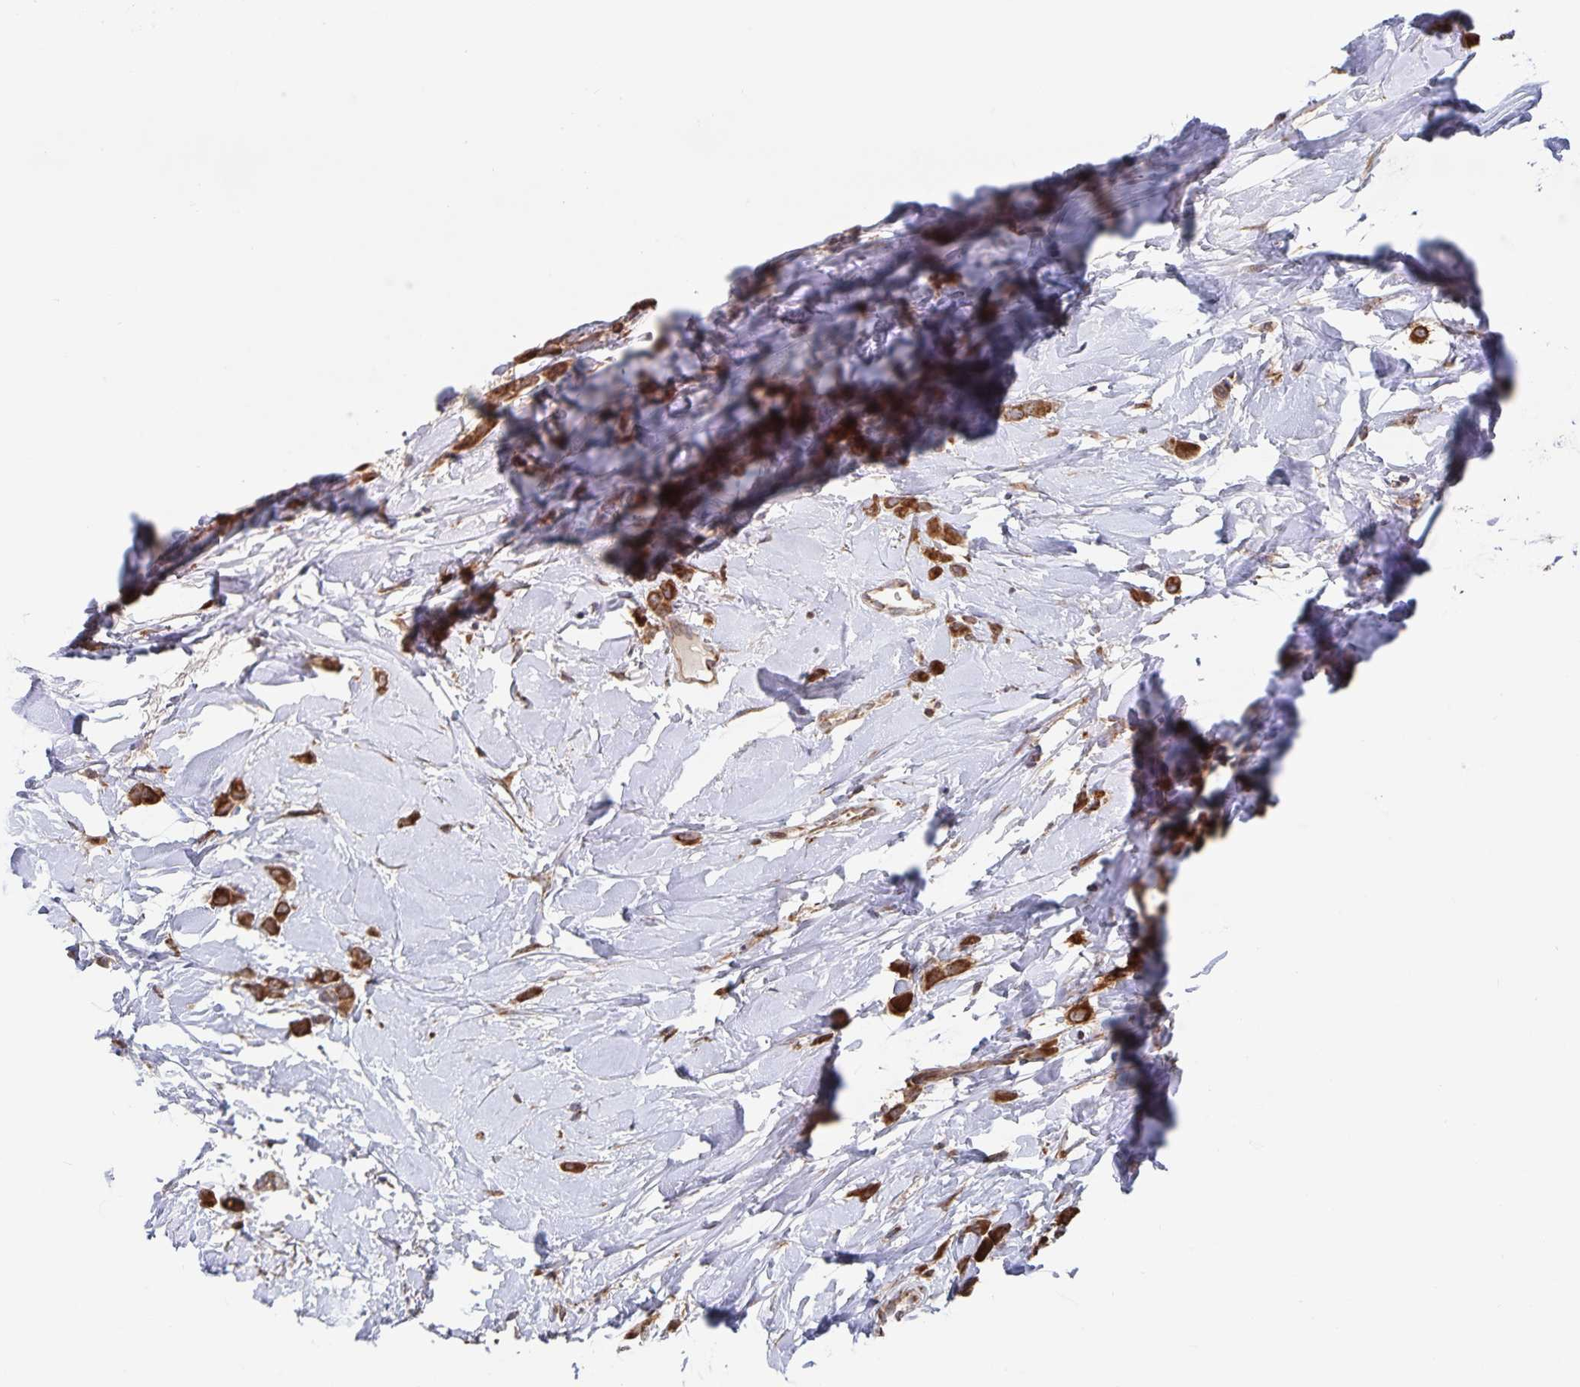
{"staining": {"intensity": "strong", "quantity": ">75%", "location": "cytoplasmic/membranous"}, "tissue": "breast cancer", "cell_type": "Tumor cells", "image_type": "cancer", "snomed": [{"axis": "morphology", "description": "Lobular carcinoma"}, {"axis": "topography", "description": "Breast"}], "caption": "IHC micrograph of human breast cancer (lobular carcinoma) stained for a protein (brown), which shows high levels of strong cytoplasmic/membranous positivity in approximately >75% of tumor cells.", "gene": "ACACA", "patient": {"sex": "female", "age": 66}}